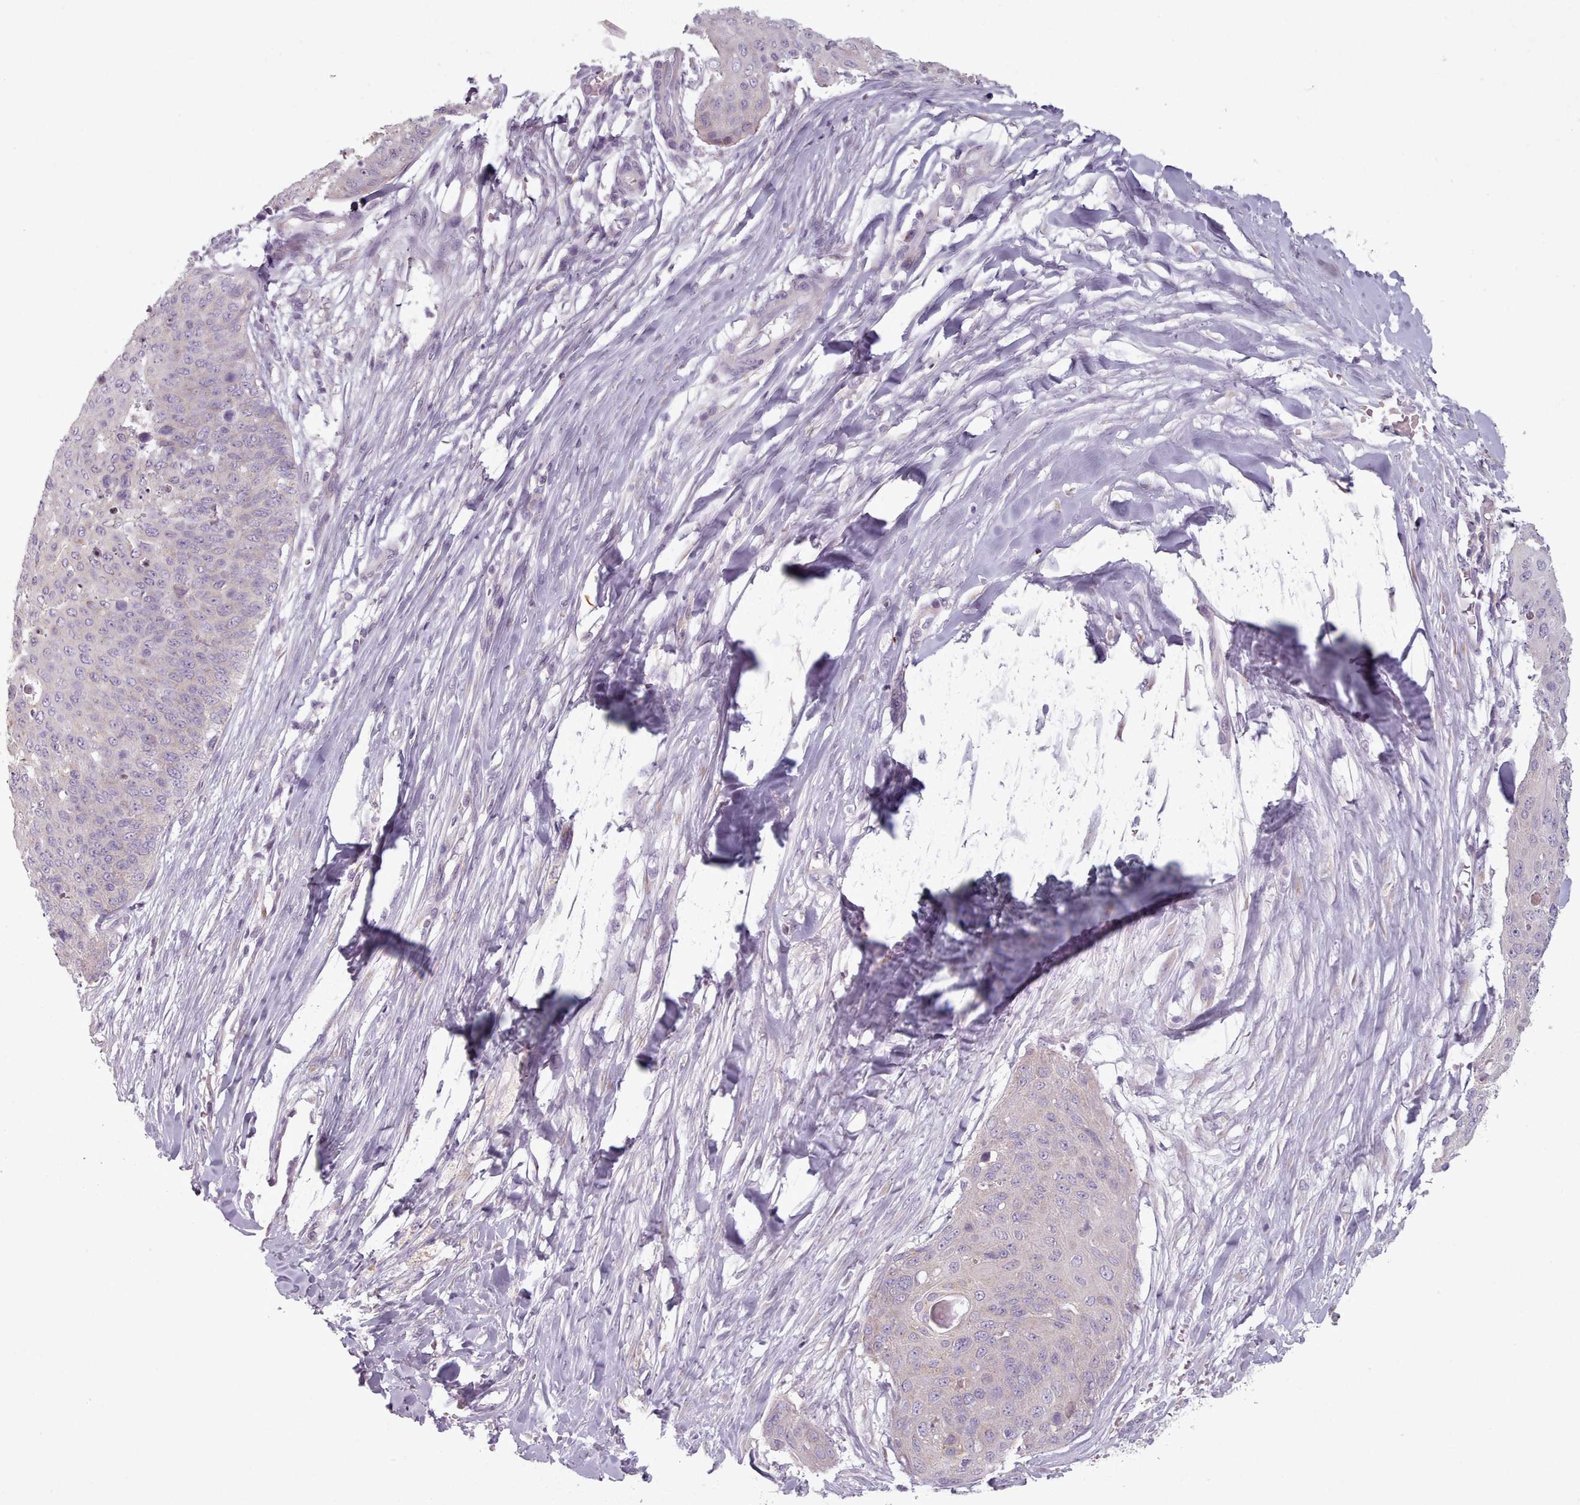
{"staining": {"intensity": "negative", "quantity": "none", "location": "none"}, "tissue": "skin cancer", "cell_type": "Tumor cells", "image_type": "cancer", "snomed": [{"axis": "morphology", "description": "Squamous cell carcinoma, NOS"}, {"axis": "topography", "description": "Skin"}, {"axis": "topography", "description": "Vulva"}], "caption": "Tumor cells show no significant positivity in skin cancer.", "gene": "LAPTM5", "patient": {"sex": "female", "age": 85}}